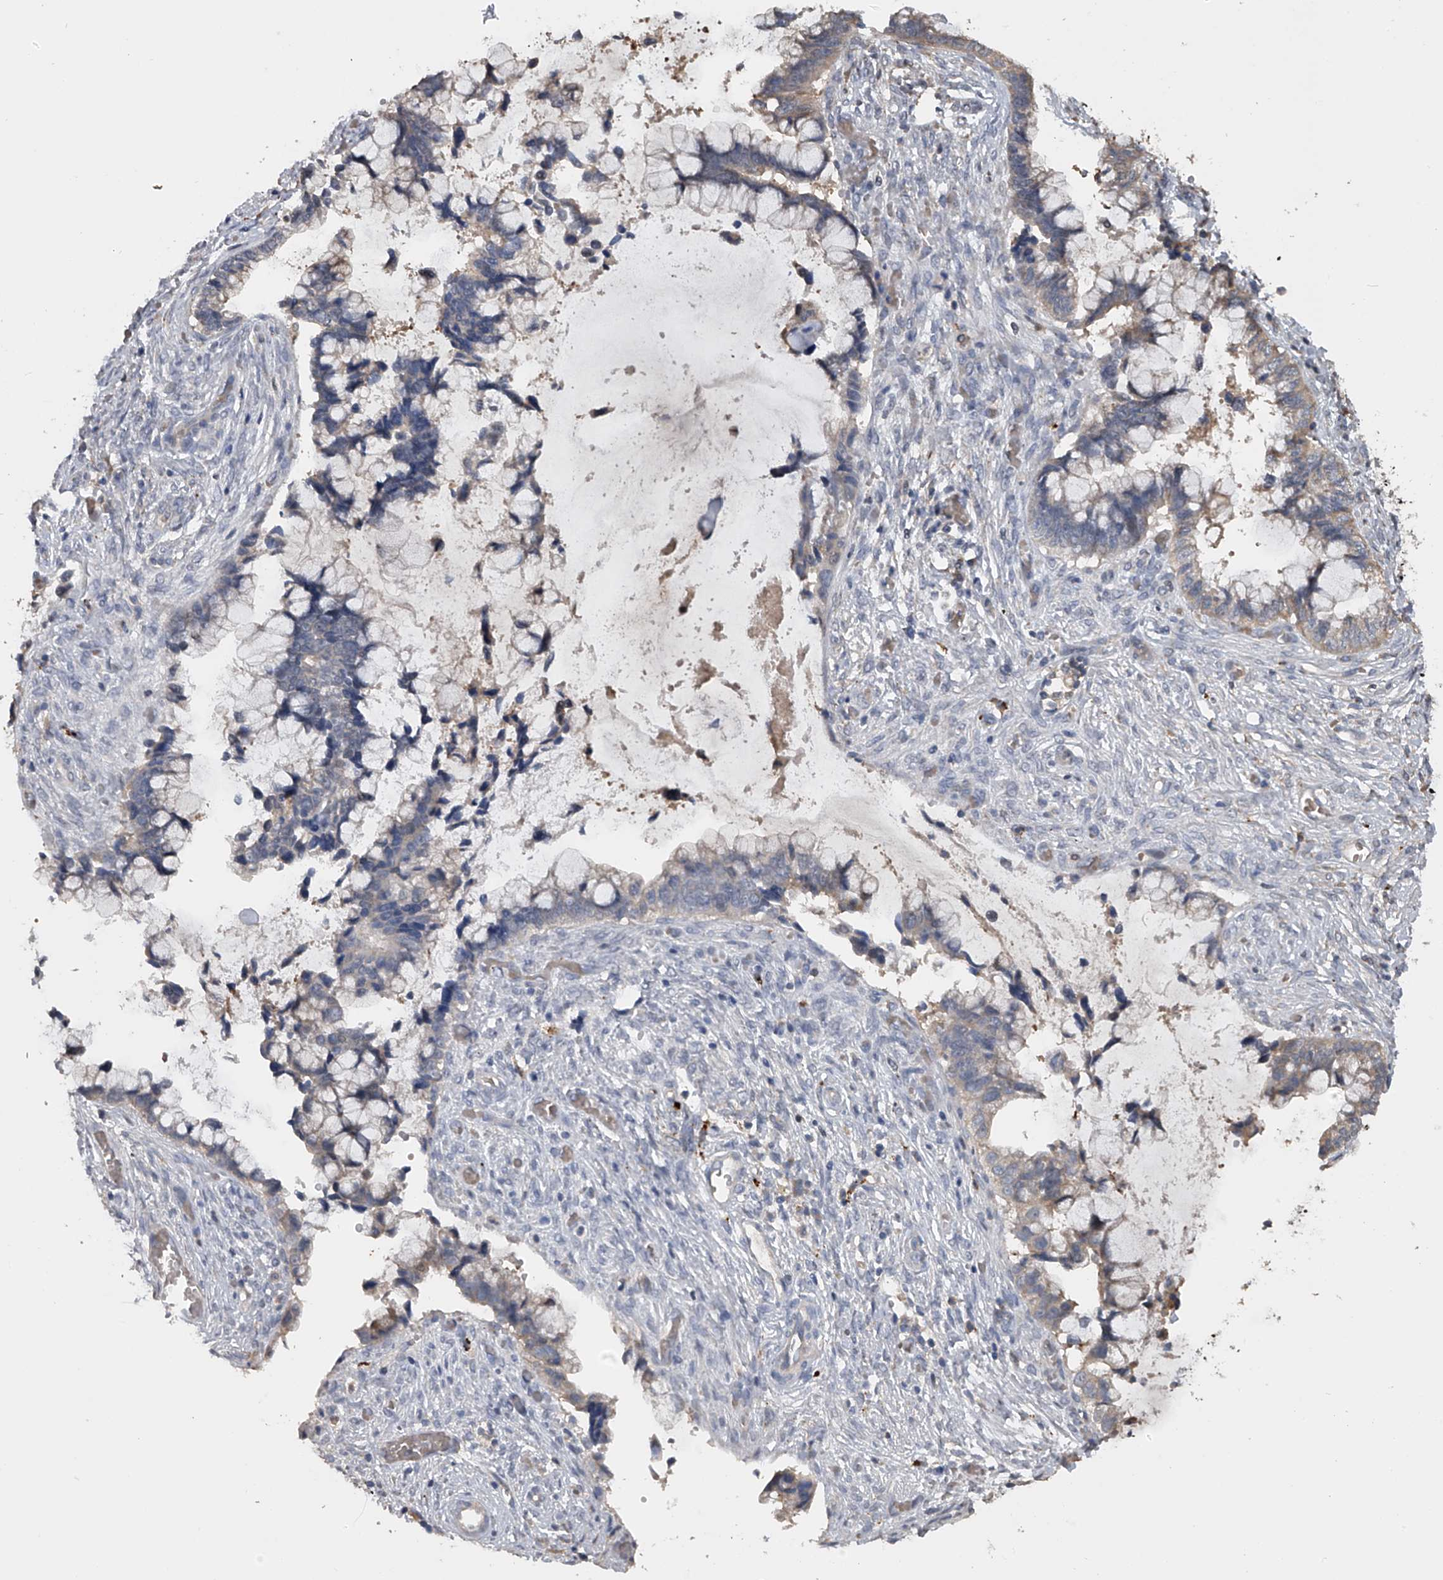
{"staining": {"intensity": "weak", "quantity": "25%-75%", "location": "cytoplasmic/membranous"}, "tissue": "cervical cancer", "cell_type": "Tumor cells", "image_type": "cancer", "snomed": [{"axis": "morphology", "description": "Adenocarcinoma, NOS"}, {"axis": "topography", "description": "Cervix"}], "caption": "Immunohistochemistry micrograph of neoplastic tissue: cervical adenocarcinoma stained using immunohistochemistry demonstrates low levels of weak protein expression localized specifically in the cytoplasmic/membranous of tumor cells, appearing as a cytoplasmic/membranous brown color.", "gene": "DOCK9", "patient": {"sex": "female", "age": 44}}